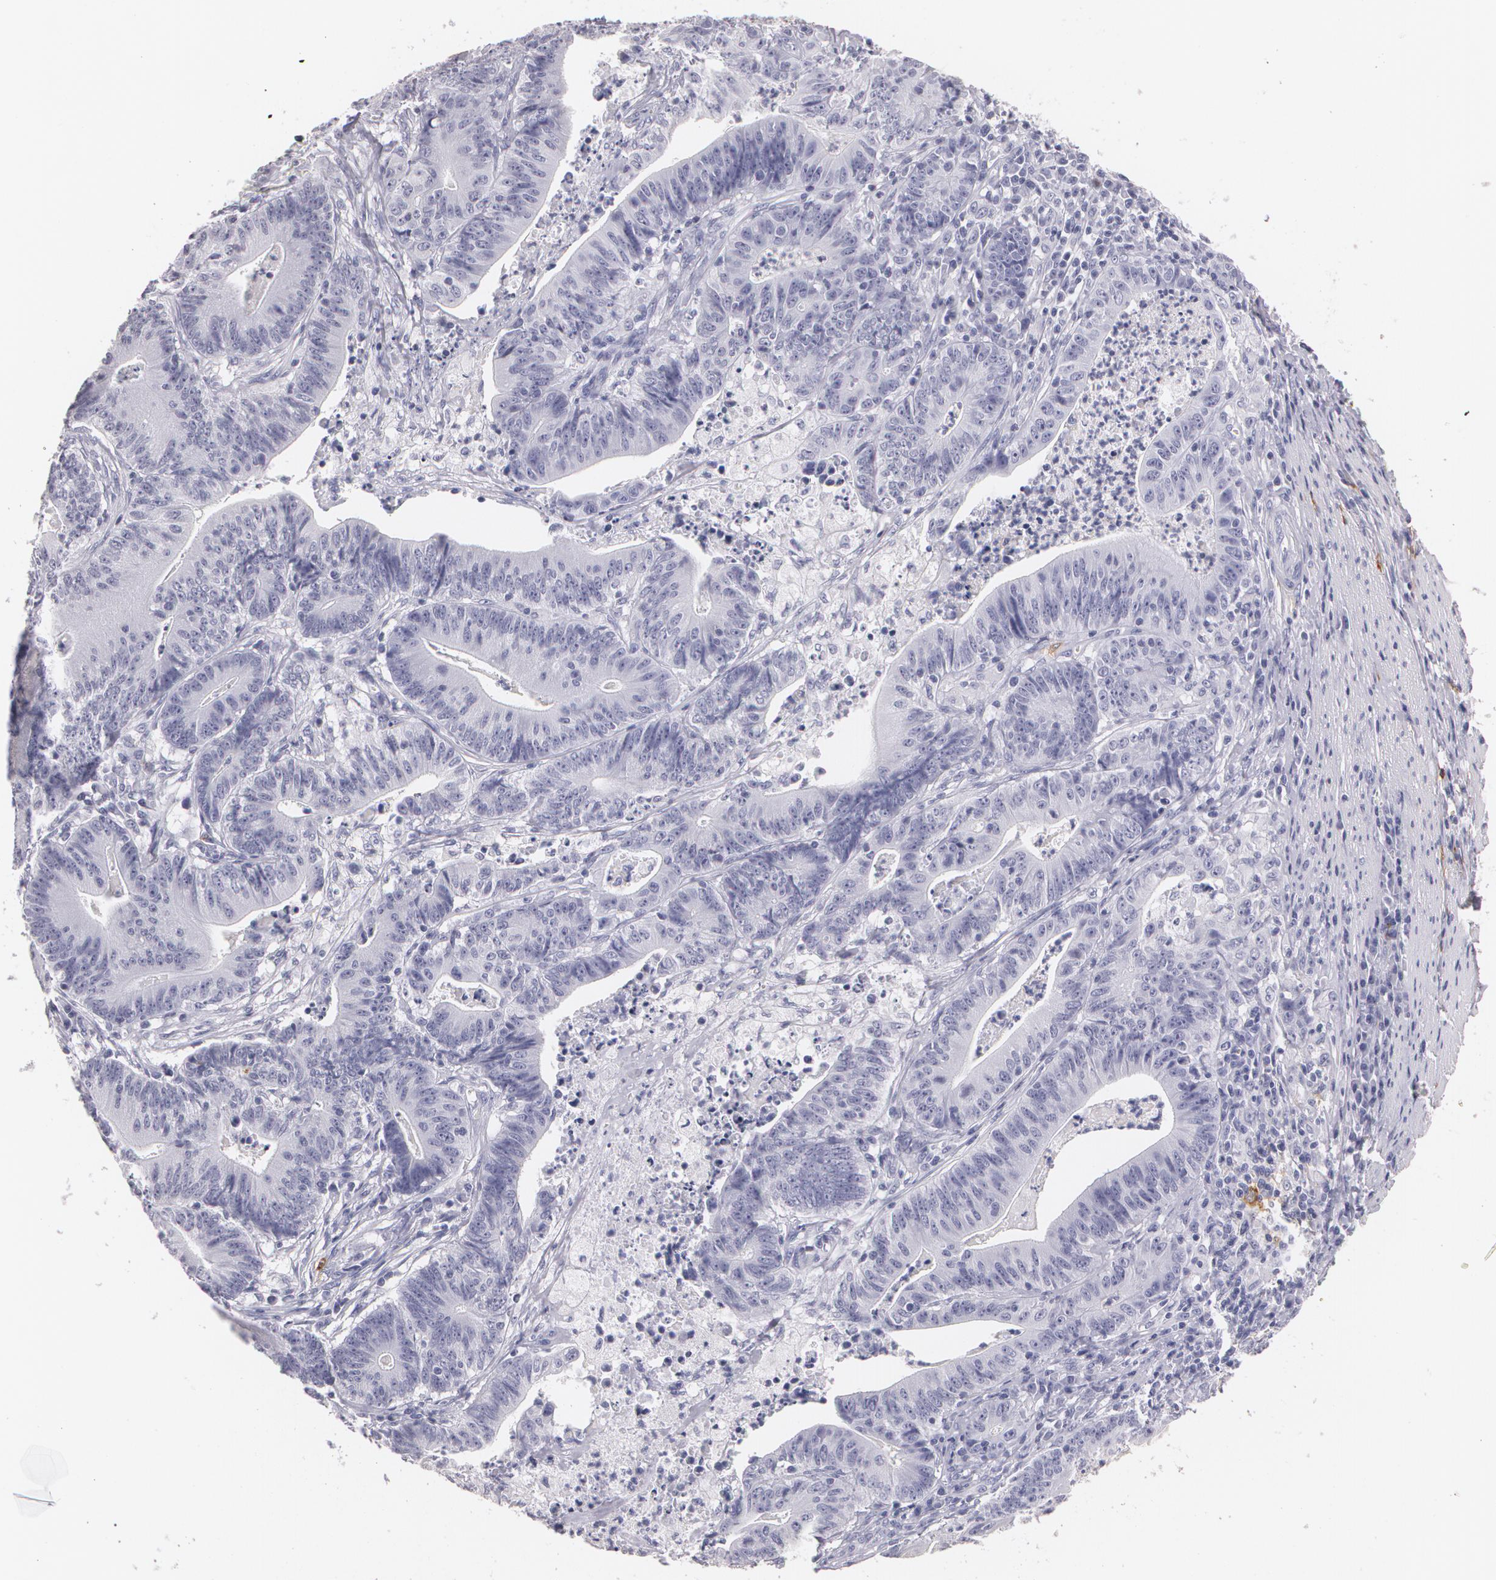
{"staining": {"intensity": "negative", "quantity": "none", "location": "none"}, "tissue": "stomach cancer", "cell_type": "Tumor cells", "image_type": "cancer", "snomed": [{"axis": "morphology", "description": "Adenocarcinoma, NOS"}, {"axis": "topography", "description": "Stomach, lower"}], "caption": "Immunohistochemical staining of human stomach cancer (adenocarcinoma) demonstrates no significant positivity in tumor cells. Nuclei are stained in blue.", "gene": "NGFR", "patient": {"sex": "female", "age": 86}}